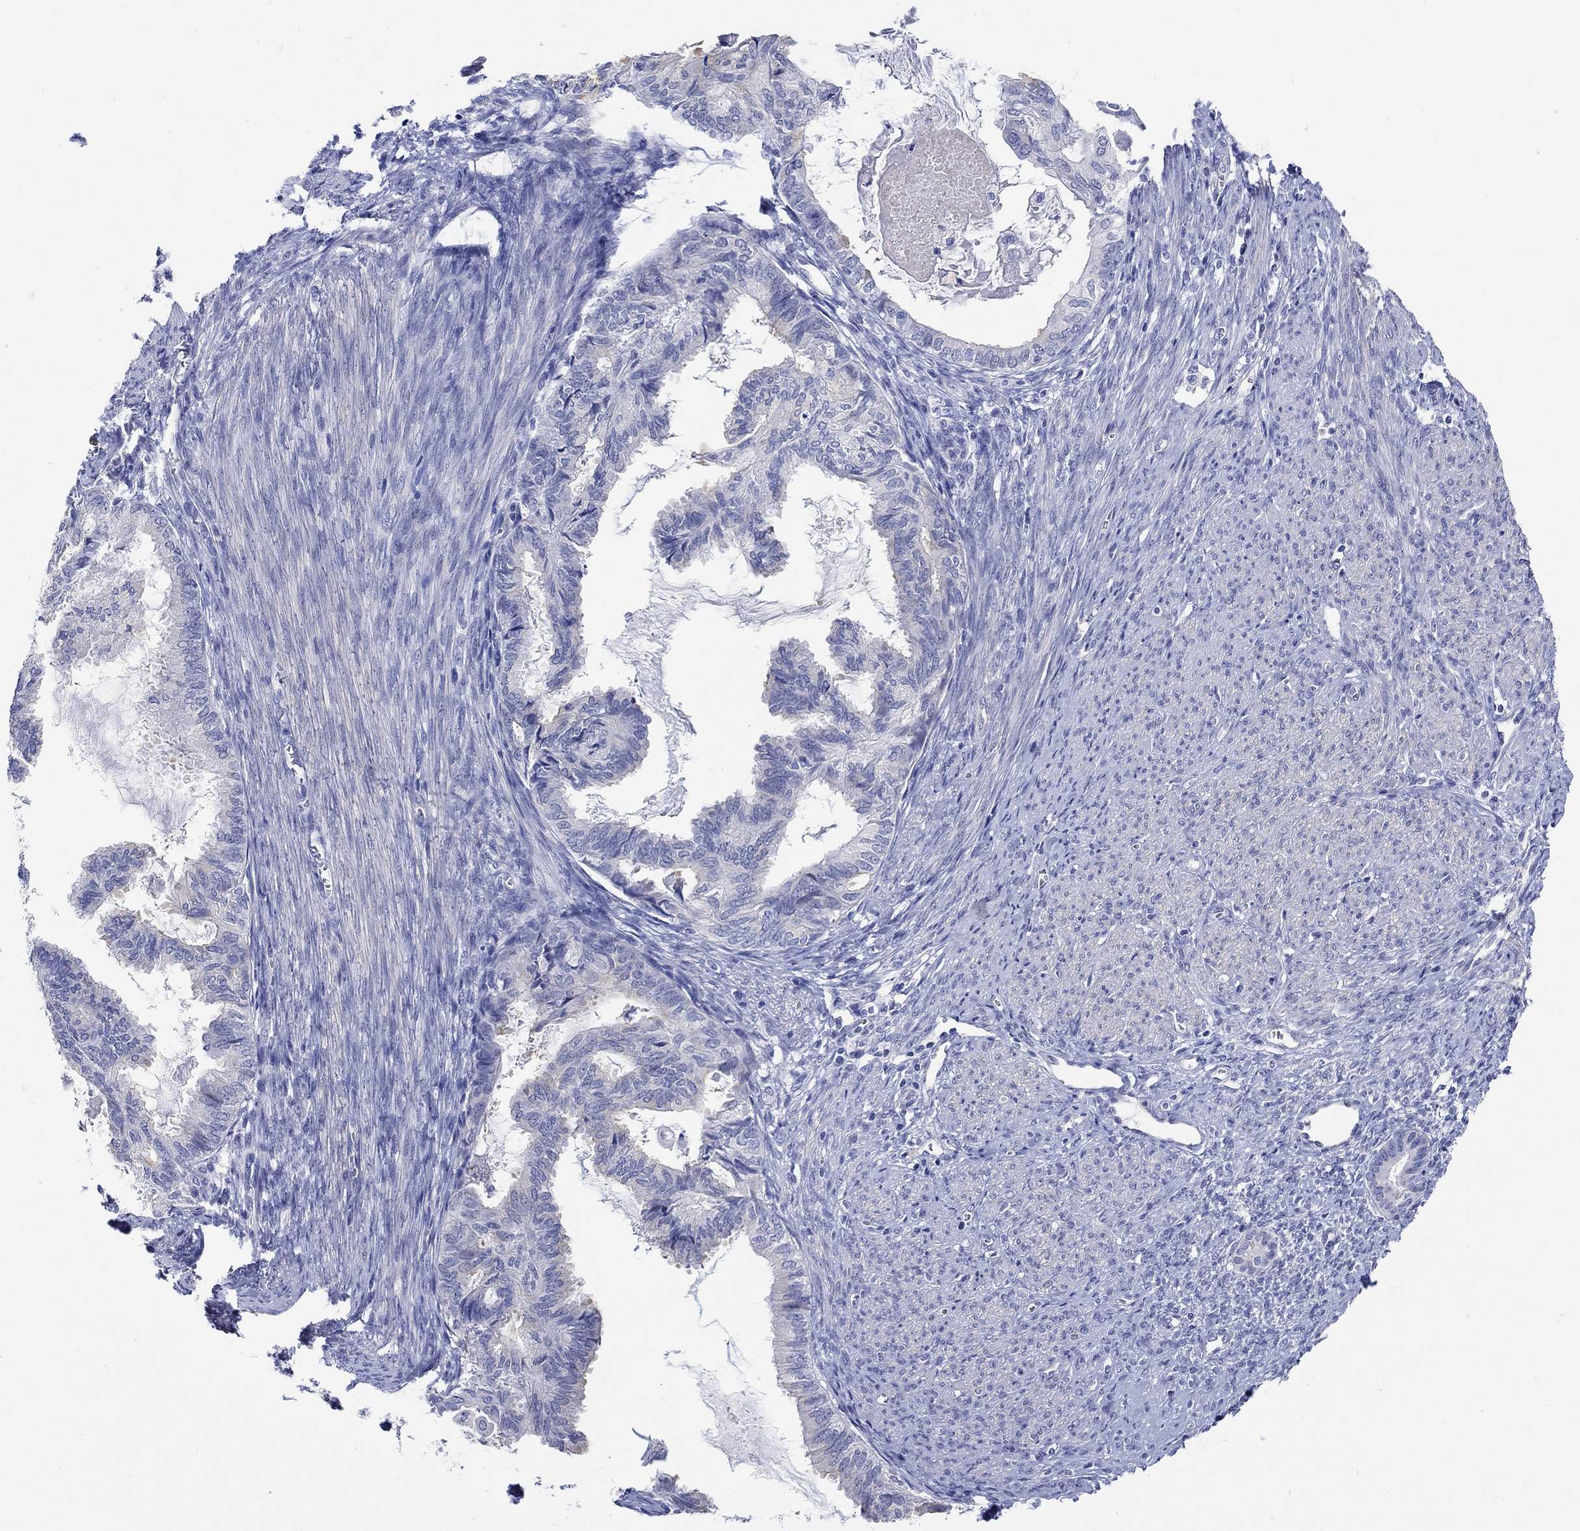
{"staining": {"intensity": "negative", "quantity": "none", "location": "none"}, "tissue": "endometrial cancer", "cell_type": "Tumor cells", "image_type": "cancer", "snomed": [{"axis": "morphology", "description": "Adenocarcinoma, NOS"}, {"axis": "topography", "description": "Endometrium"}], "caption": "Tumor cells show no significant expression in adenocarcinoma (endometrial).", "gene": "KRT222", "patient": {"sex": "female", "age": 86}}